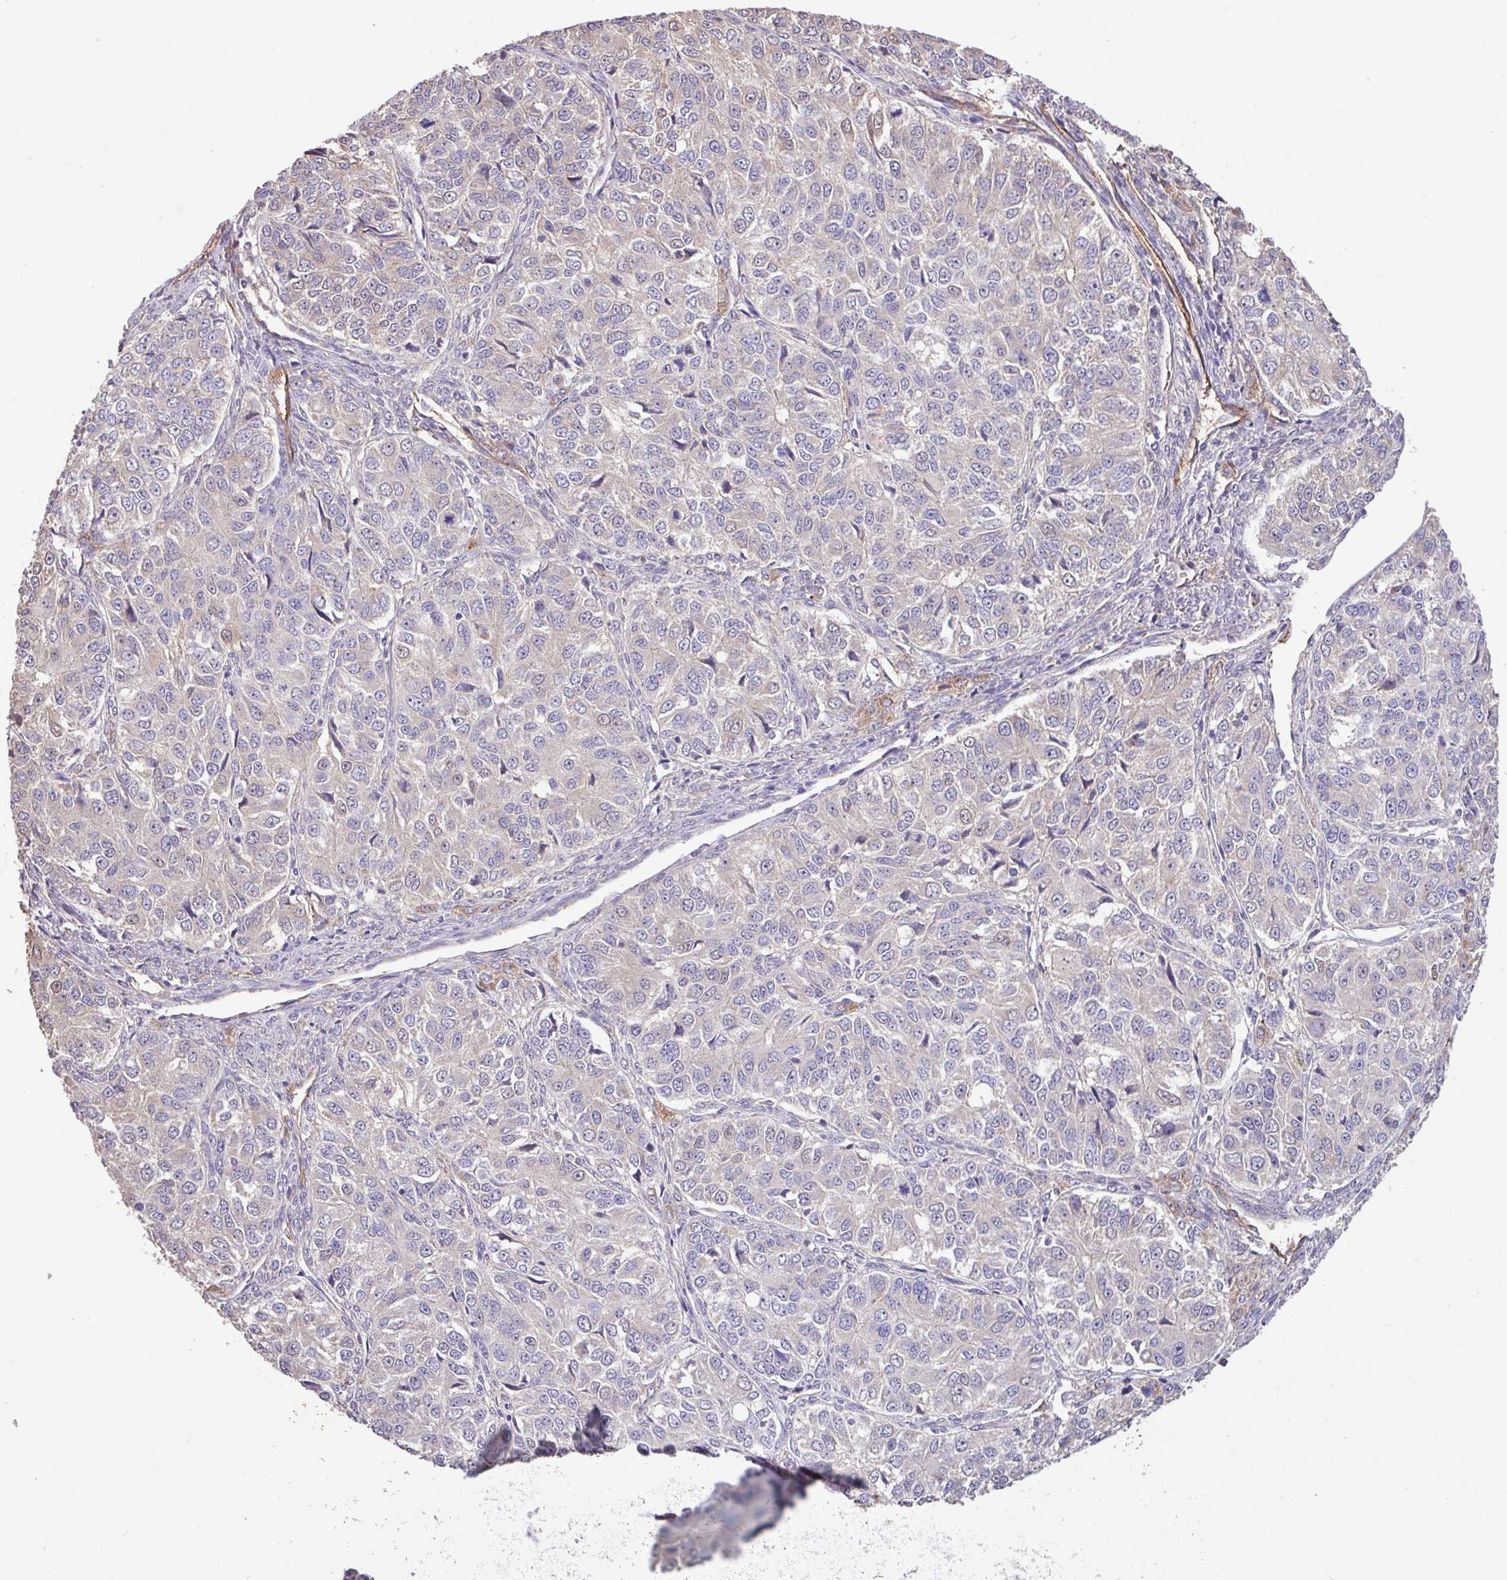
{"staining": {"intensity": "negative", "quantity": "none", "location": "none"}, "tissue": "ovarian cancer", "cell_type": "Tumor cells", "image_type": "cancer", "snomed": [{"axis": "morphology", "description": "Carcinoma, endometroid"}, {"axis": "topography", "description": "Ovary"}], "caption": "A photomicrograph of human ovarian cancer (endometroid carcinoma) is negative for staining in tumor cells.", "gene": "LRRC53", "patient": {"sex": "female", "age": 51}}